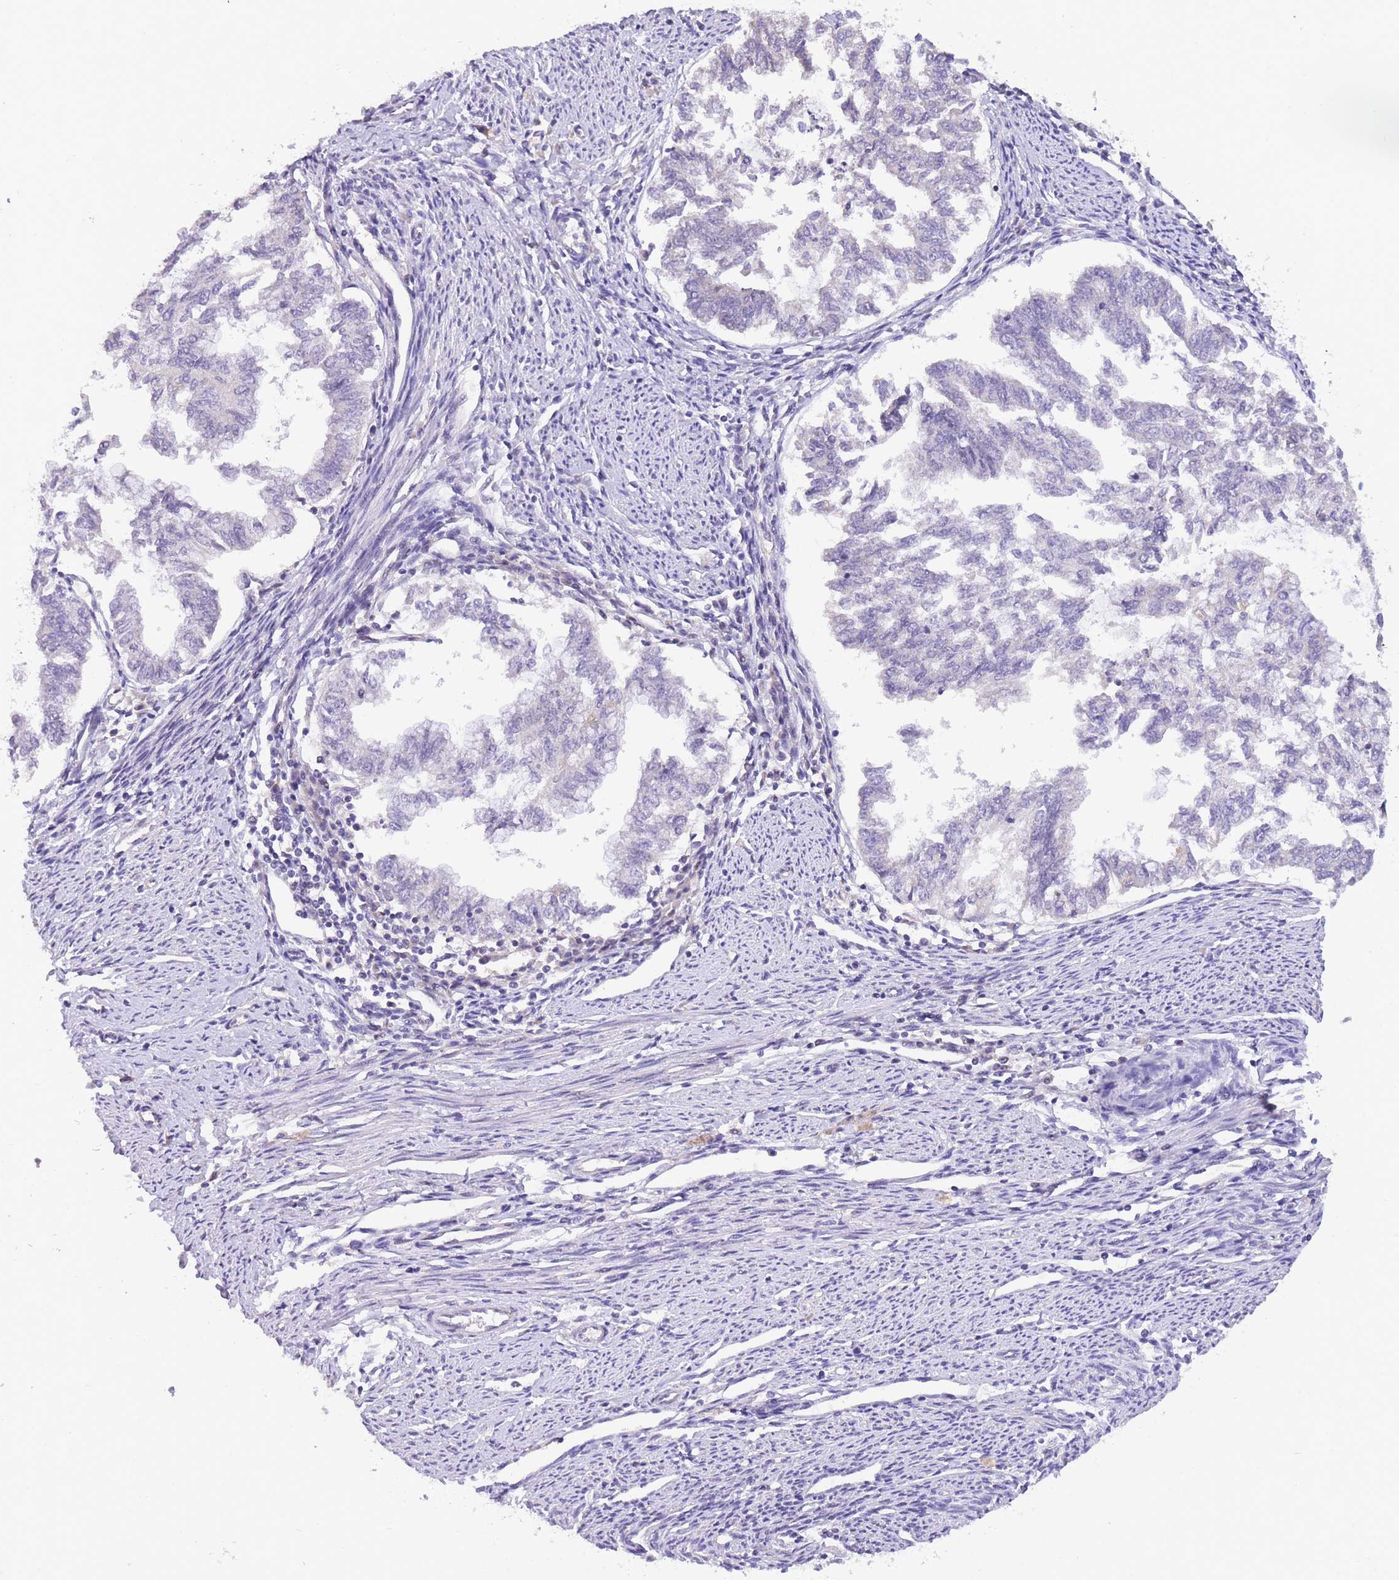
{"staining": {"intensity": "negative", "quantity": "none", "location": "none"}, "tissue": "endometrial cancer", "cell_type": "Tumor cells", "image_type": "cancer", "snomed": [{"axis": "morphology", "description": "Adenocarcinoma, NOS"}, {"axis": "topography", "description": "Endometrium"}], "caption": "DAB immunohistochemical staining of human endometrial cancer (adenocarcinoma) reveals no significant positivity in tumor cells. Brightfield microscopy of immunohistochemistry stained with DAB (brown) and hematoxylin (blue), captured at high magnification.", "gene": "SLC35F2", "patient": {"sex": "female", "age": 79}}